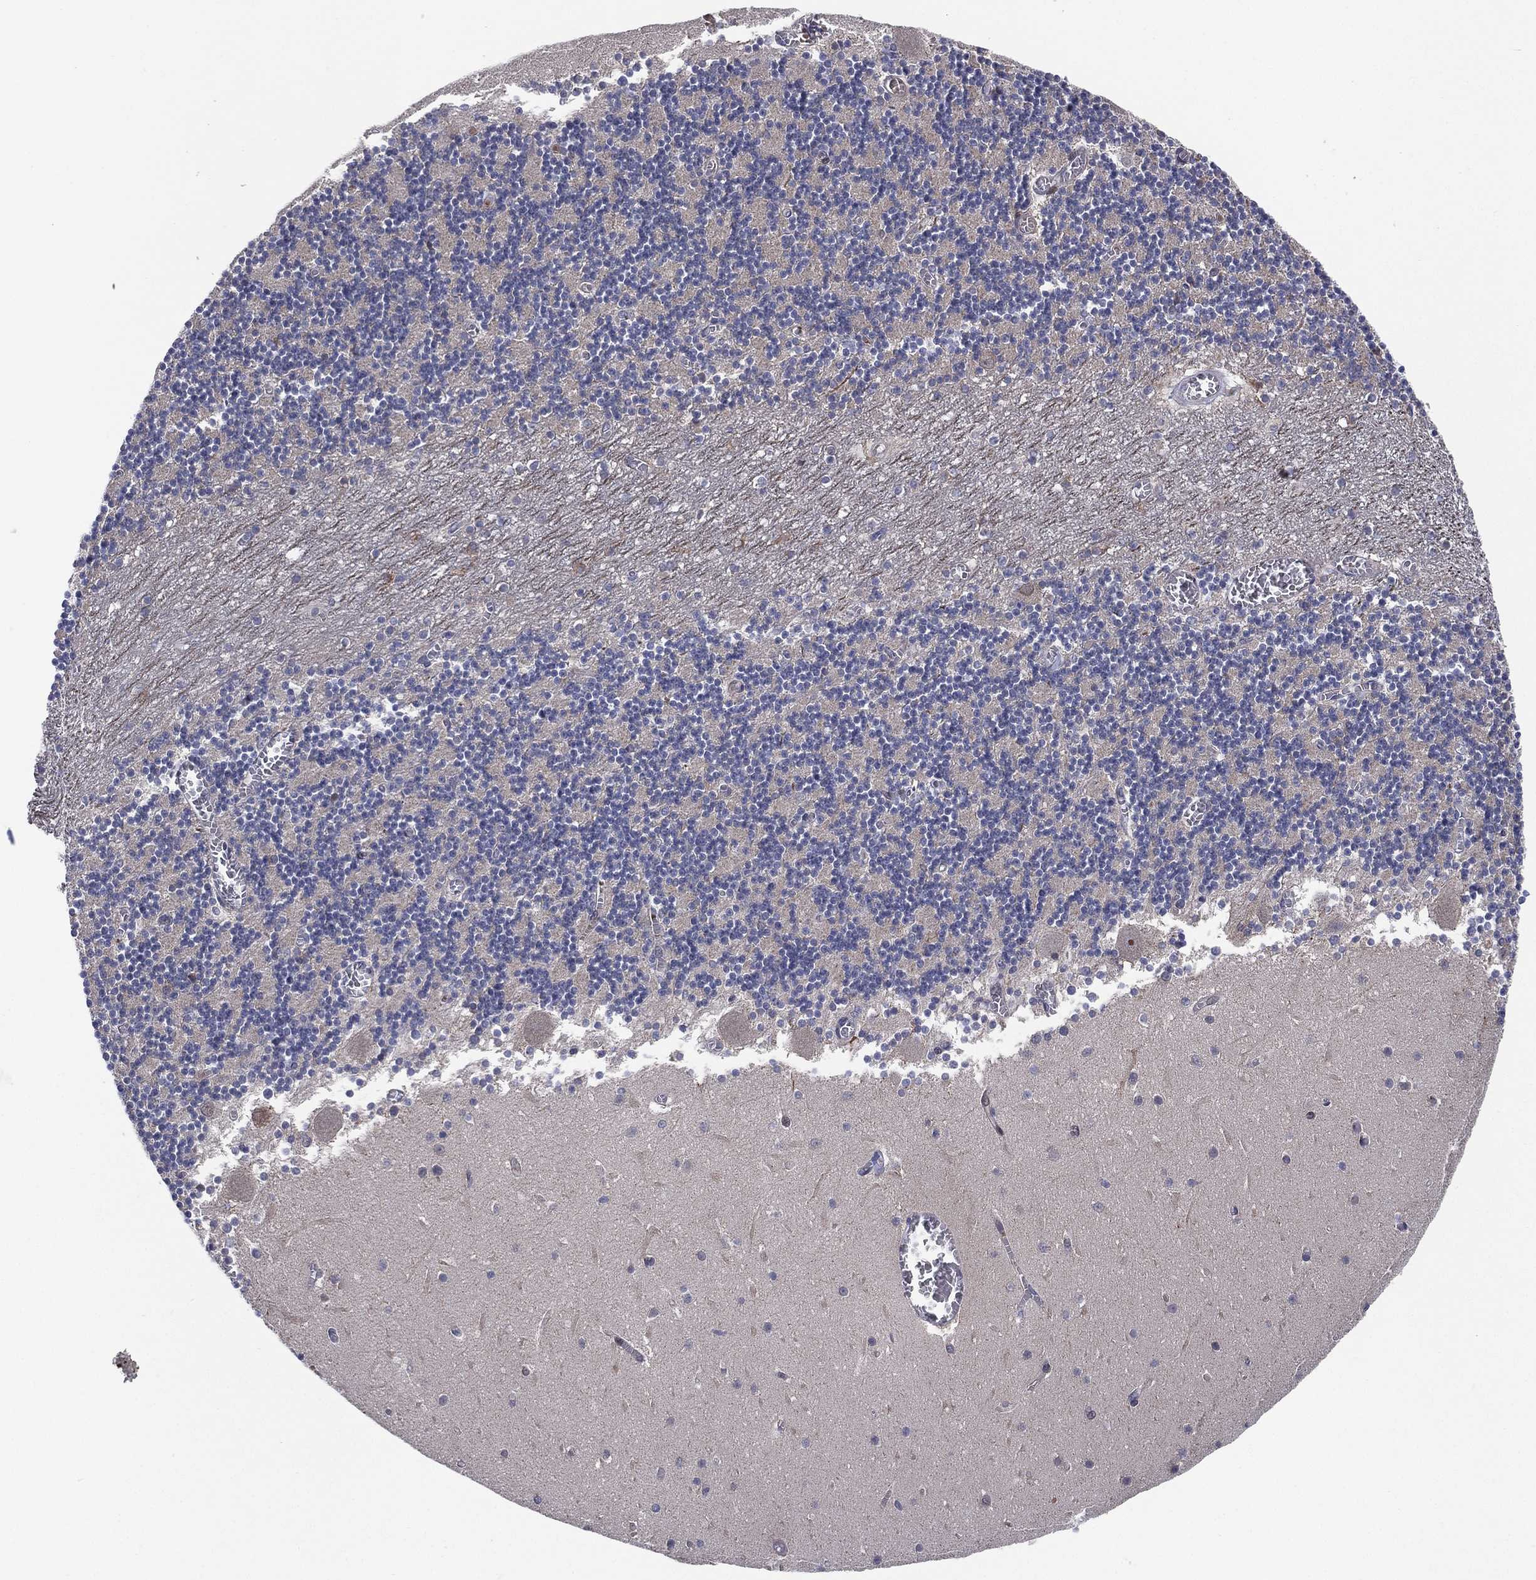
{"staining": {"intensity": "negative", "quantity": "none", "location": "none"}, "tissue": "cerebellum", "cell_type": "Cells in granular layer", "image_type": "normal", "snomed": [{"axis": "morphology", "description": "Normal tissue, NOS"}, {"axis": "topography", "description": "Cerebellum"}], "caption": "DAB immunohistochemical staining of unremarkable cerebellum shows no significant expression in cells in granular layer.", "gene": "UTP14A", "patient": {"sex": "female", "age": 28}}